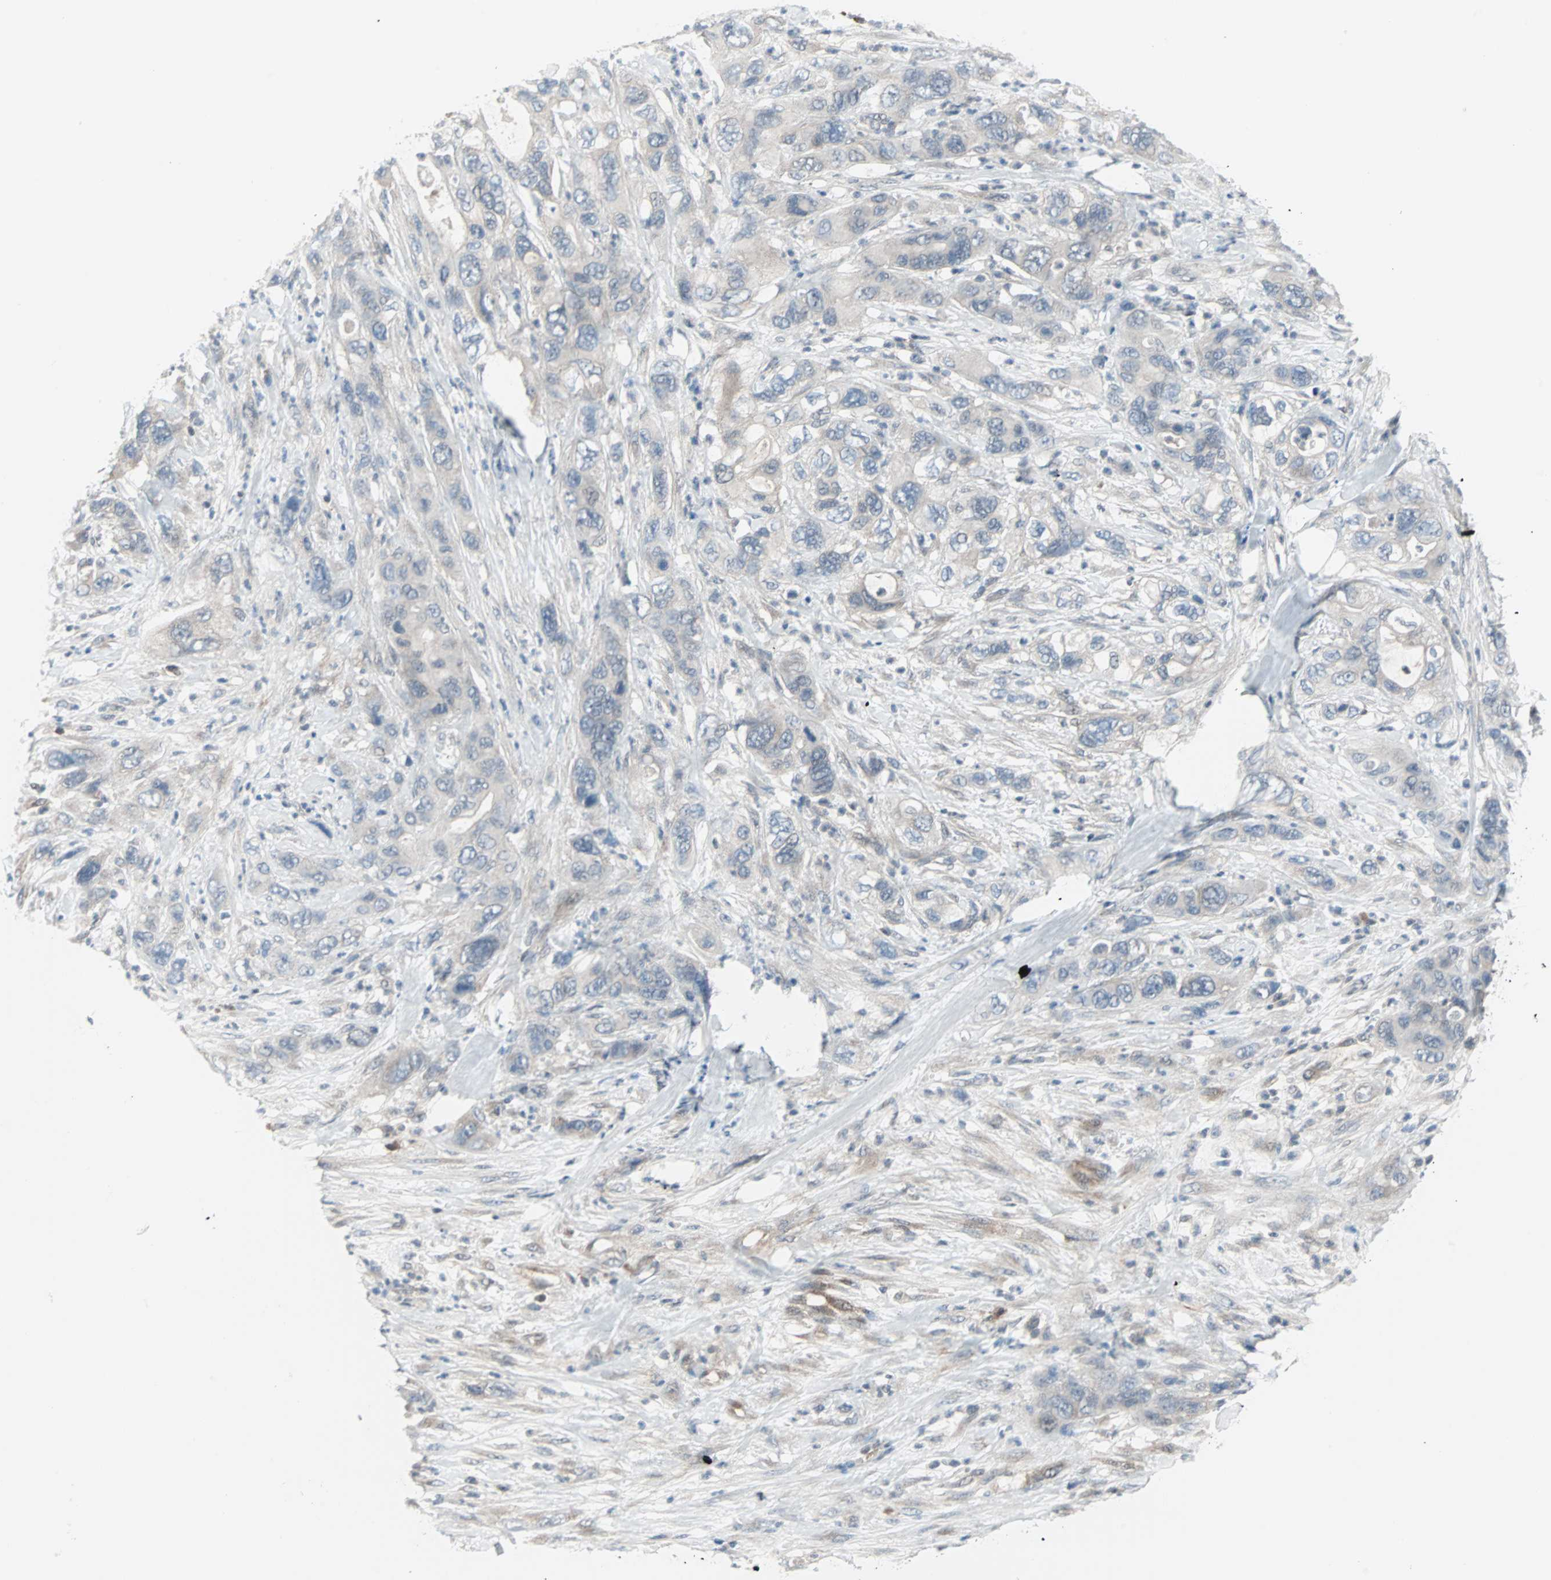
{"staining": {"intensity": "negative", "quantity": "none", "location": "none"}, "tissue": "pancreatic cancer", "cell_type": "Tumor cells", "image_type": "cancer", "snomed": [{"axis": "morphology", "description": "Adenocarcinoma, NOS"}, {"axis": "topography", "description": "Pancreas"}], "caption": "Tumor cells show no significant protein positivity in pancreatic adenocarcinoma.", "gene": "CASP3", "patient": {"sex": "female", "age": 71}}